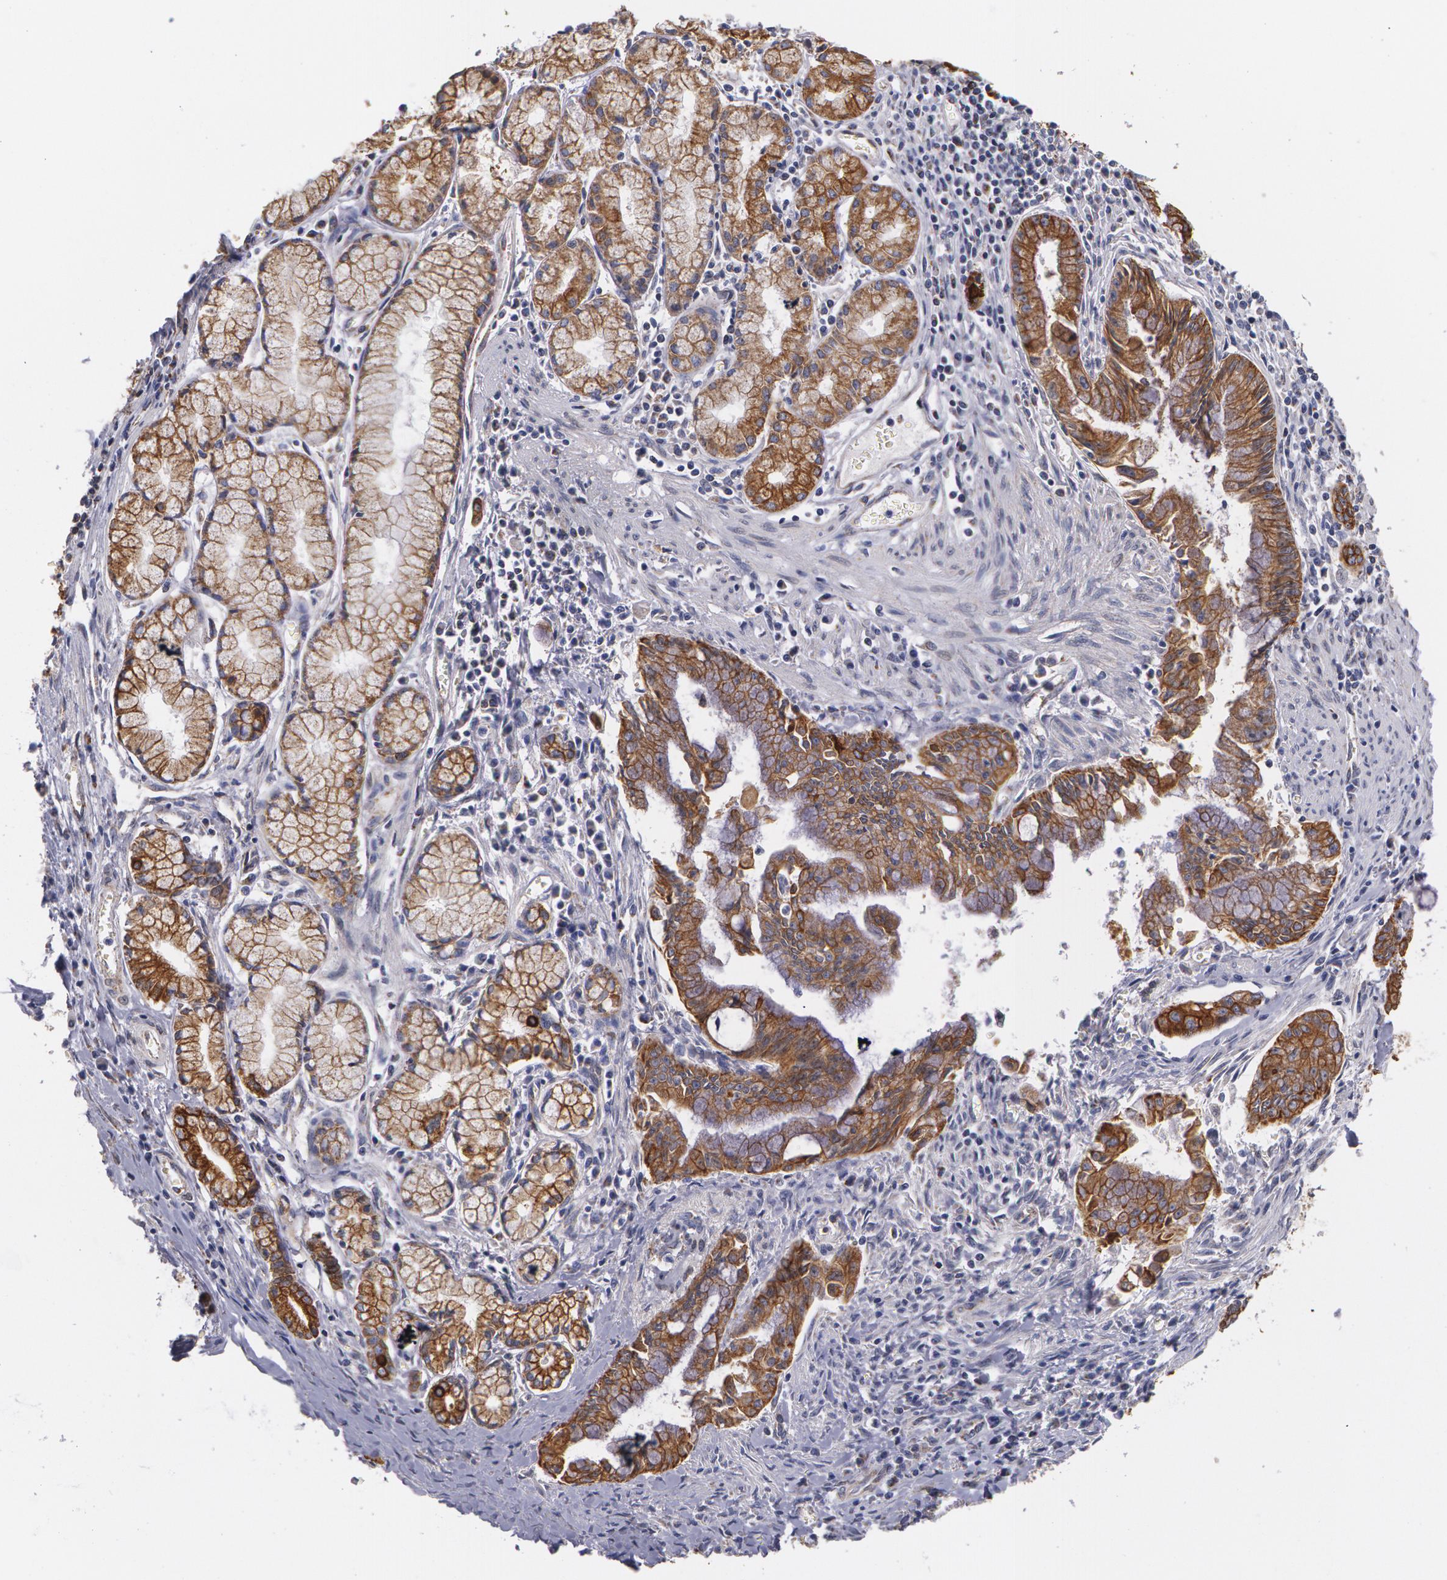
{"staining": {"intensity": "moderate", "quantity": ">75%", "location": "cytoplasmic/membranous"}, "tissue": "pancreatic cancer", "cell_type": "Tumor cells", "image_type": "cancer", "snomed": [{"axis": "morphology", "description": "Adenocarcinoma, NOS"}, {"axis": "topography", "description": "Pancreas"}], "caption": "Moderate cytoplasmic/membranous expression for a protein is present in about >75% of tumor cells of pancreatic adenocarcinoma using immunohistochemistry (IHC).", "gene": "KRT18", "patient": {"sex": "male", "age": 59}}